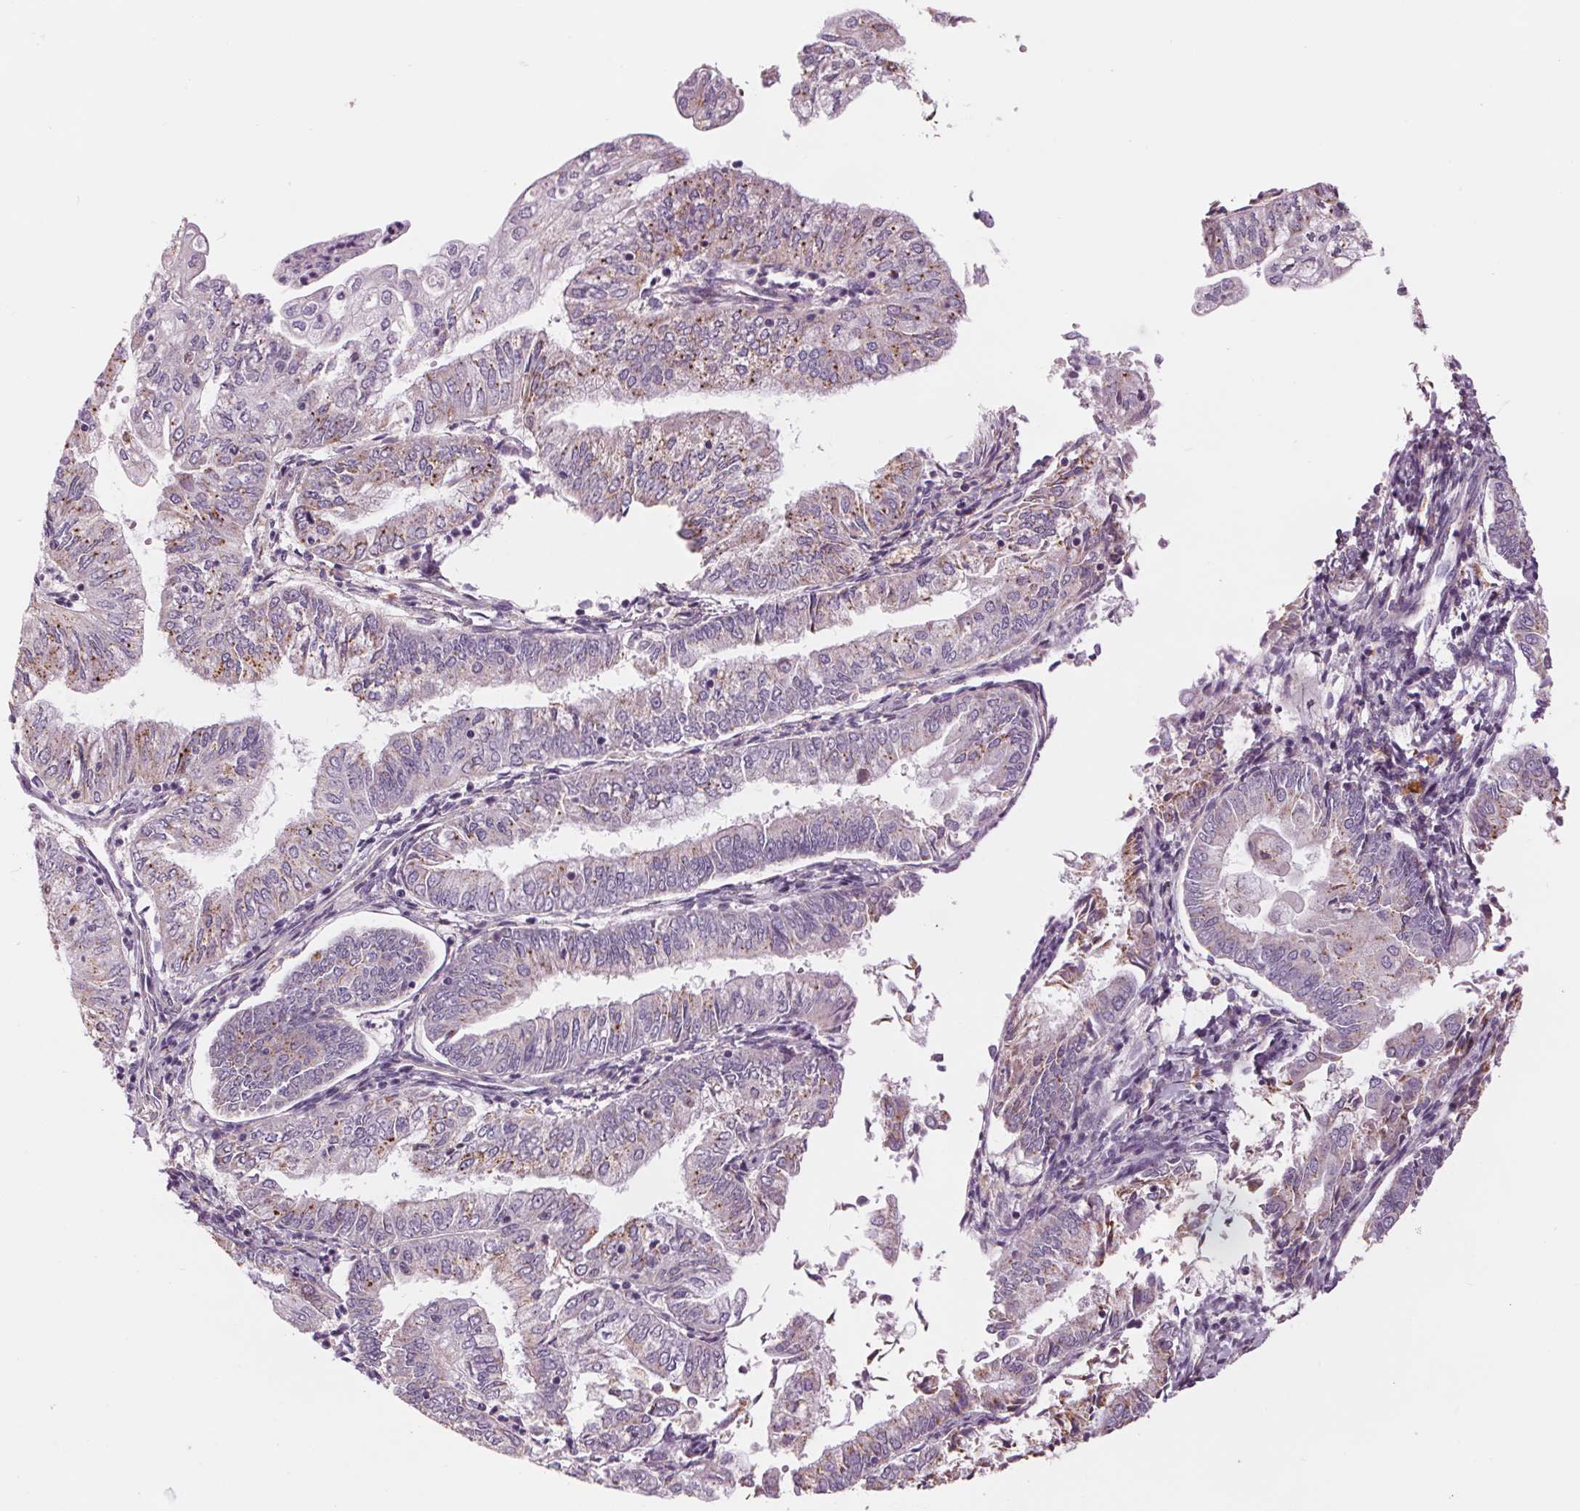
{"staining": {"intensity": "weak", "quantity": "25%-75%", "location": "cytoplasmic/membranous"}, "tissue": "endometrial cancer", "cell_type": "Tumor cells", "image_type": "cancer", "snomed": [{"axis": "morphology", "description": "Adenocarcinoma, NOS"}, {"axis": "topography", "description": "Endometrium"}], "caption": "Human endometrial cancer stained with a brown dye displays weak cytoplasmic/membranous positive positivity in about 25%-75% of tumor cells.", "gene": "SAMD5", "patient": {"sex": "female", "age": 55}}